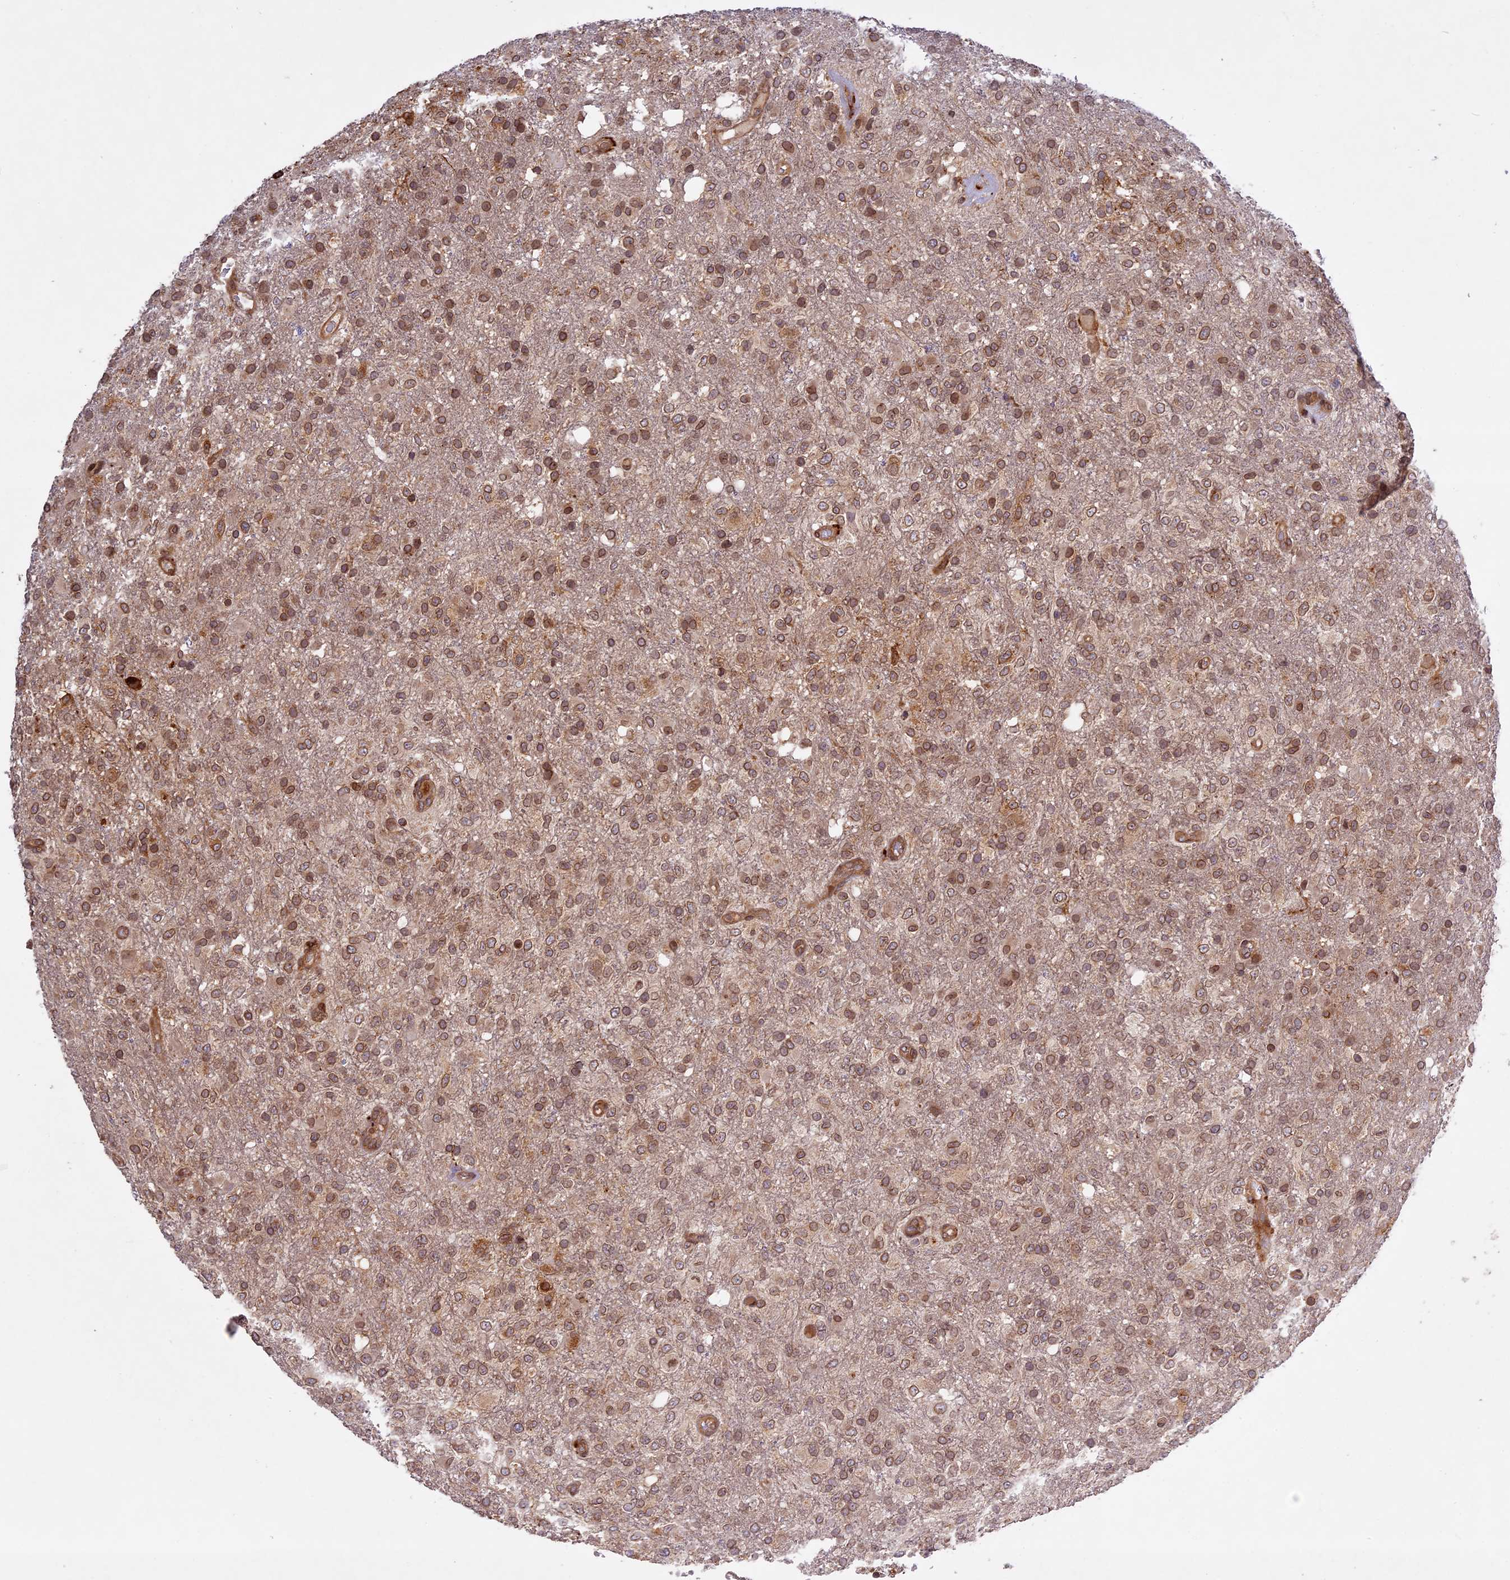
{"staining": {"intensity": "moderate", "quantity": ">75%", "location": "cytoplasmic/membranous,nuclear"}, "tissue": "glioma", "cell_type": "Tumor cells", "image_type": "cancer", "snomed": [{"axis": "morphology", "description": "Glioma, malignant, High grade"}, {"axis": "topography", "description": "Brain"}], "caption": "This image displays immunohistochemistry (IHC) staining of malignant high-grade glioma, with medium moderate cytoplasmic/membranous and nuclear expression in approximately >75% of tumor cells.", "gene": "DGKH", "patient": {"sex": "female", "age": 74}}